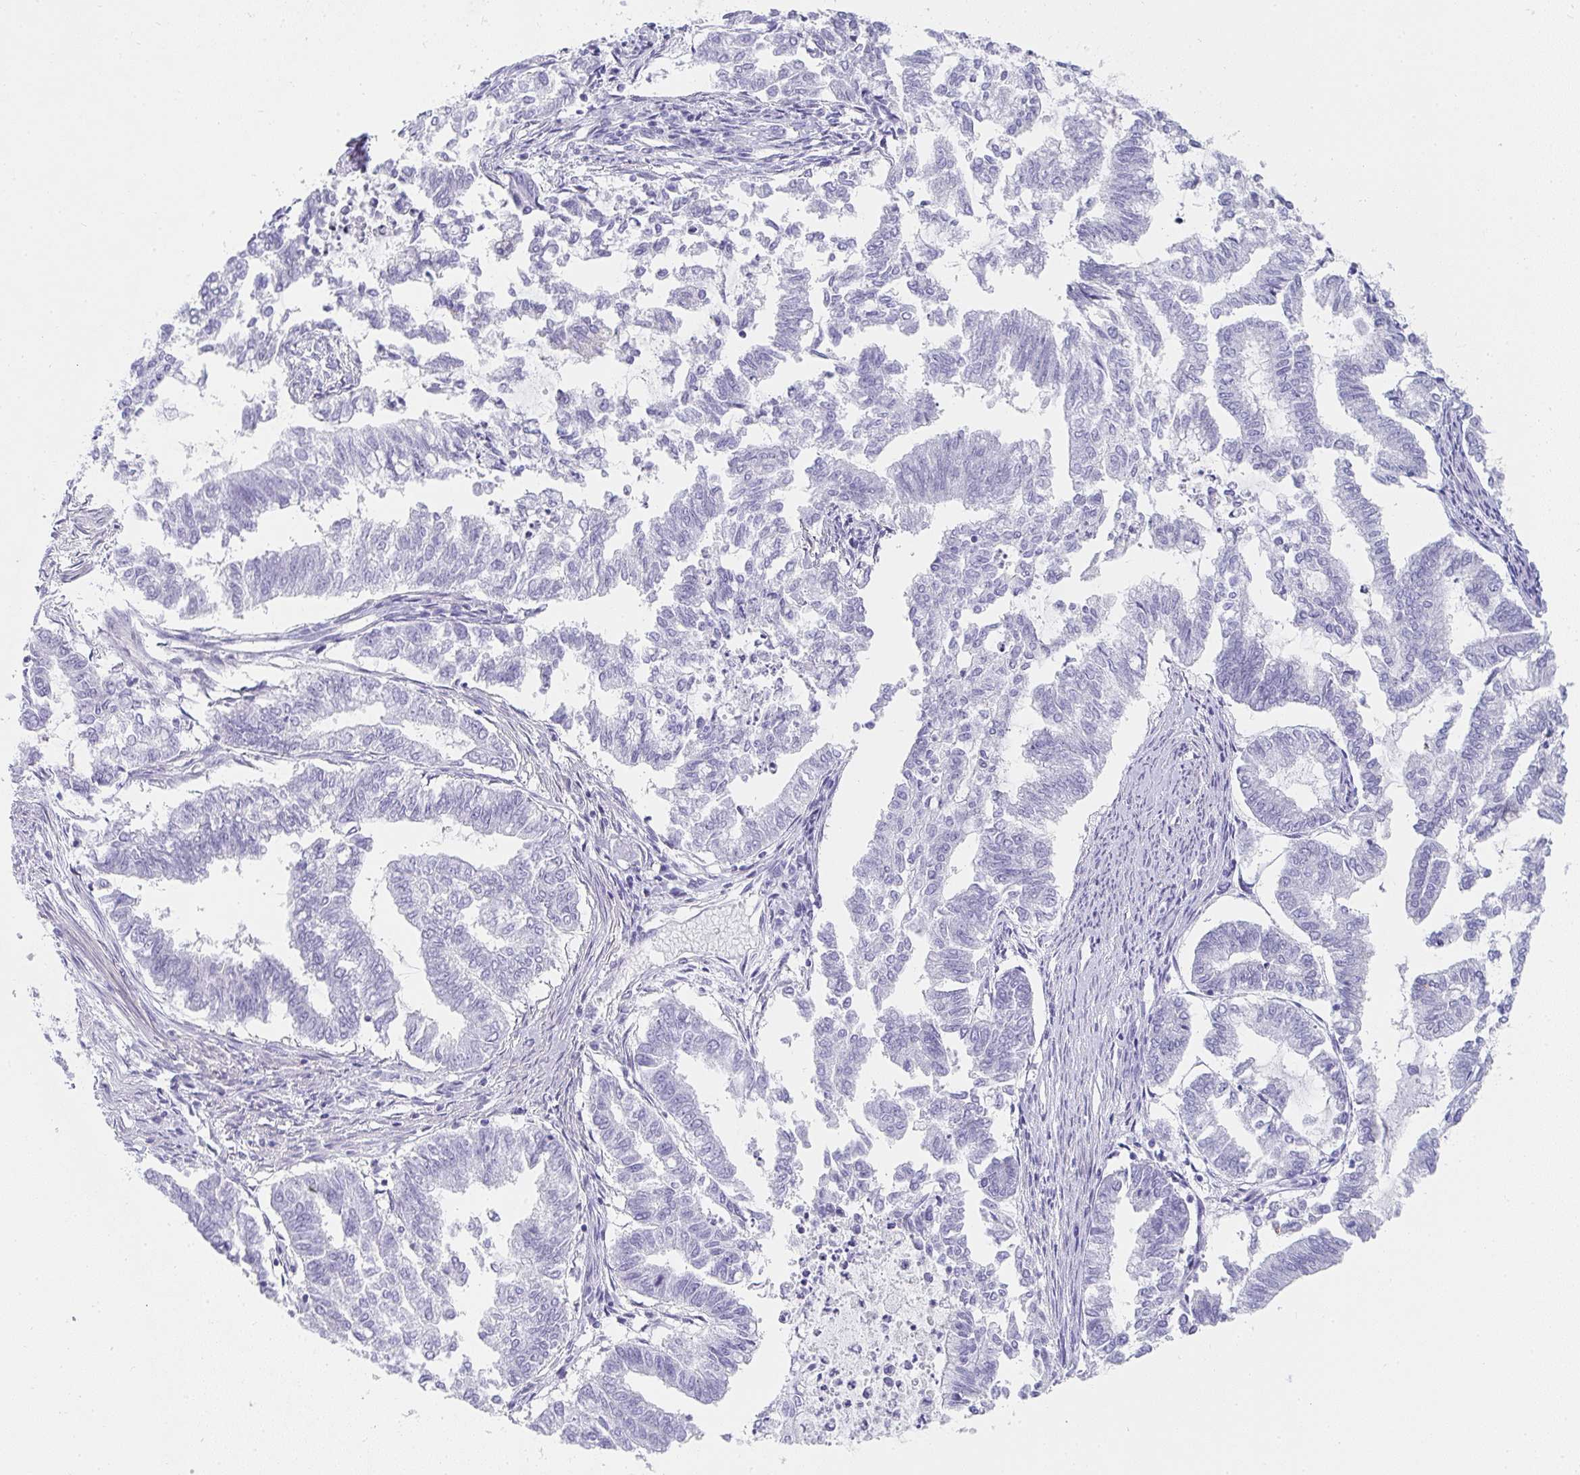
{"staining": {"intensity": "negative", "quantity": "none", "location": "none"}, "tissue": "endometrial cancer", "cell_type": "Tumor cells", "image_type": "cancer", "snomed": [{"axis": "morphology", "description": "Adenocarcinoma, NOS"}, {"axis": "topography", "description": "Endometrium"}], "caption": "This is a image of IHC staining of endometrial cancer, which shows no positivity in tumor cells.", "gene": "PRND", "patient": {"sex": "female", "age": 79}}